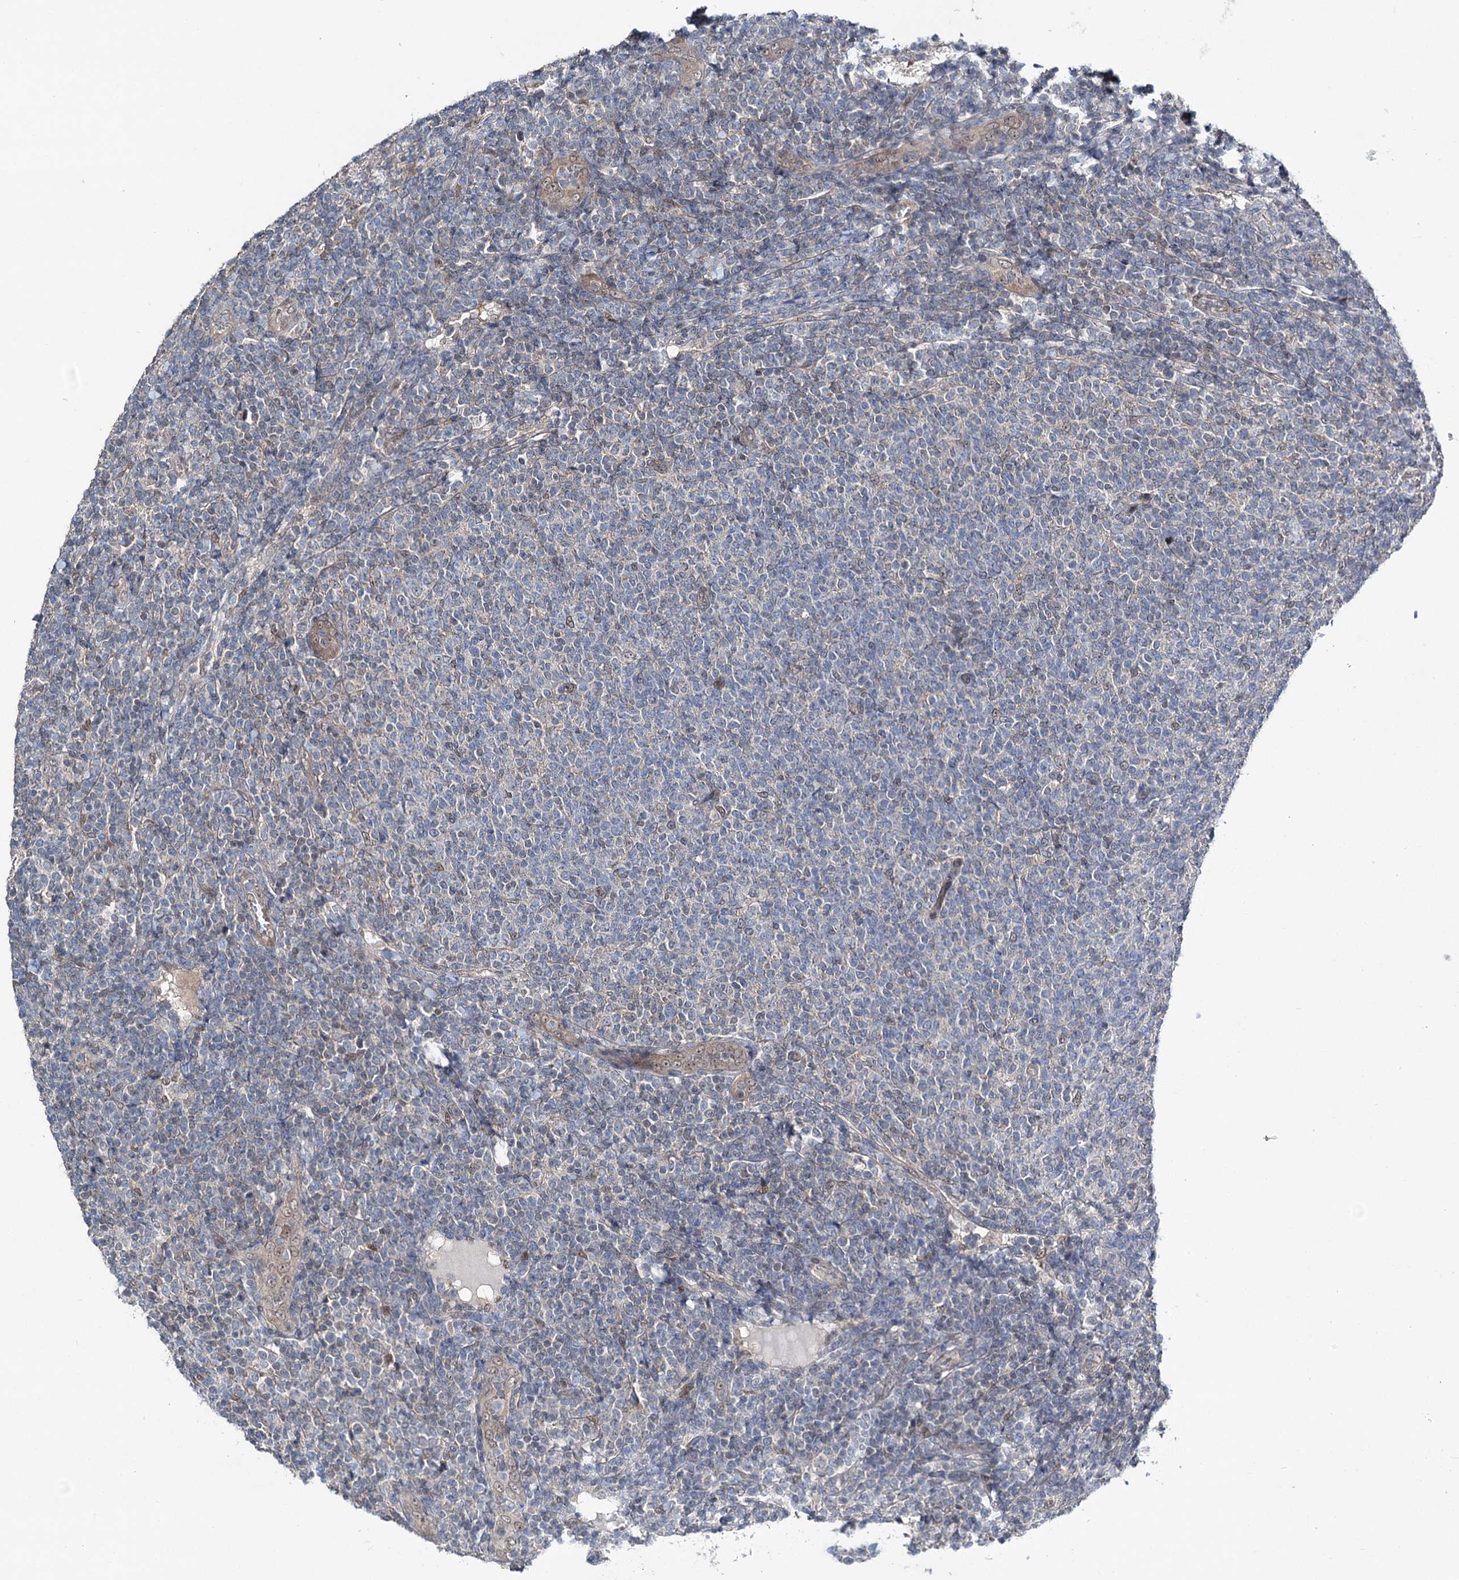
{"staining": {"intensity": "negative", "quantity": "none", "location": "none"}, "tissue": "lymphoma", "cell_type": "Tumor cells", "image_type": "cancer", "snomed": [{"axis": "morphology", "description": "Malignant lymphoma, non-Hodgkin's type, Low grade"}, {"axis": "topography", "description": "Lymph node"}], "caption": "An image of lymphoma stained for a protein demonstrates no brown staining in tumor cells.", "gene": "DCUN1D4", "patient": {"sex": "male", "age": 66}}